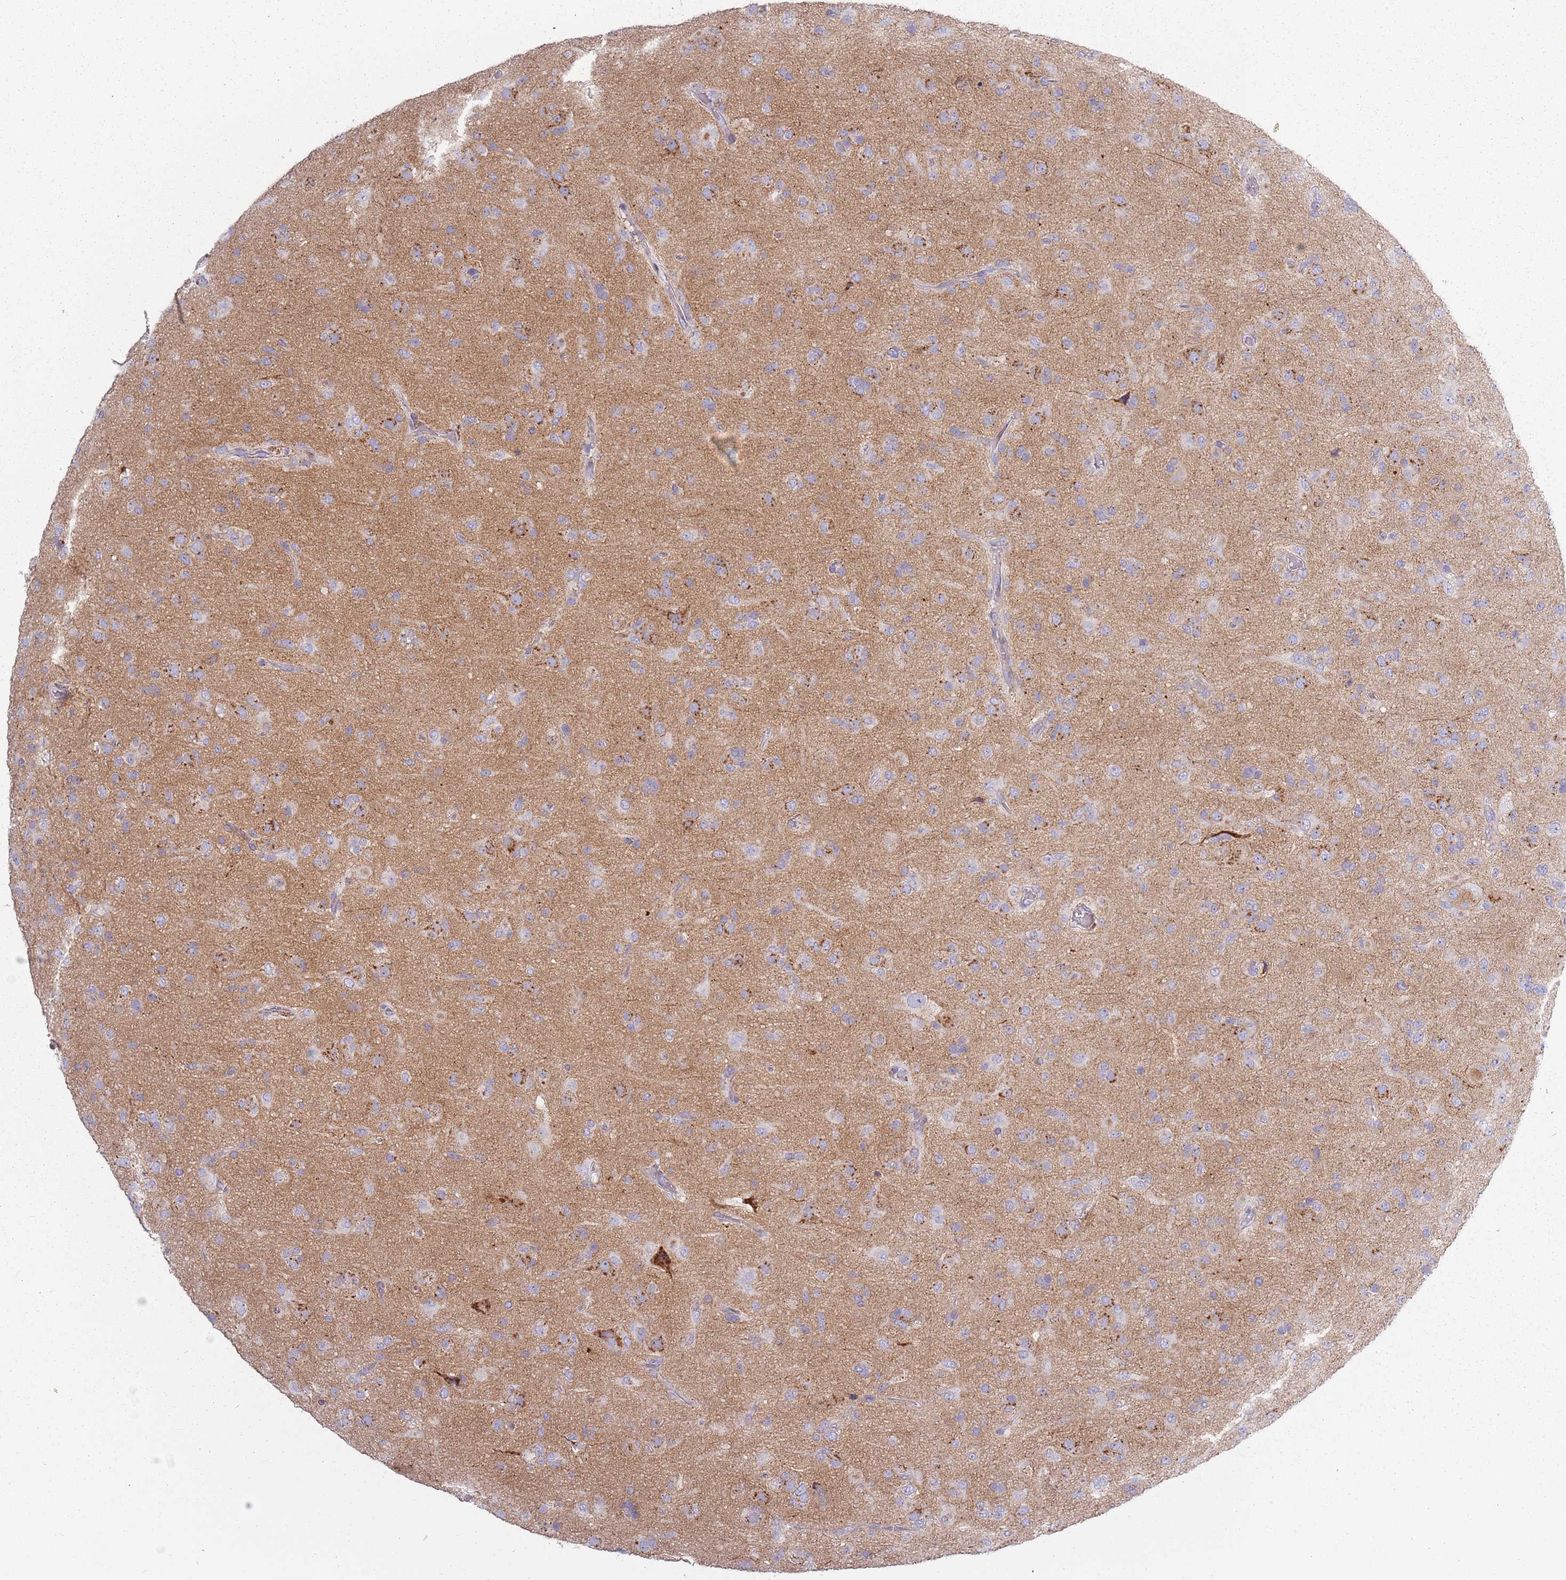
{"staining": {"intensity": "negative", "quantity": "none", "location": "none"}, "tissue": "glioma", "cell_type": "Tumor cells", "image_type": "cancer", "snomed": [{"axis": "morphology", "description": "Glioma, malignant, Low grade"}, {"axis": "topography", "description": "Brain"}], "caption": "Tumor cells are negative for brown protein staining in low-grade glioma (malignant). The staining was performed using DAB (3,3'-diaminobenzidine) to visualize the protein expression in brown, while the nuclei were stained in blue with hematoxylin (Magnification: 20x).", "gene": "TNFRSF6B", "patient": {"sex": "male", "age": 65}}